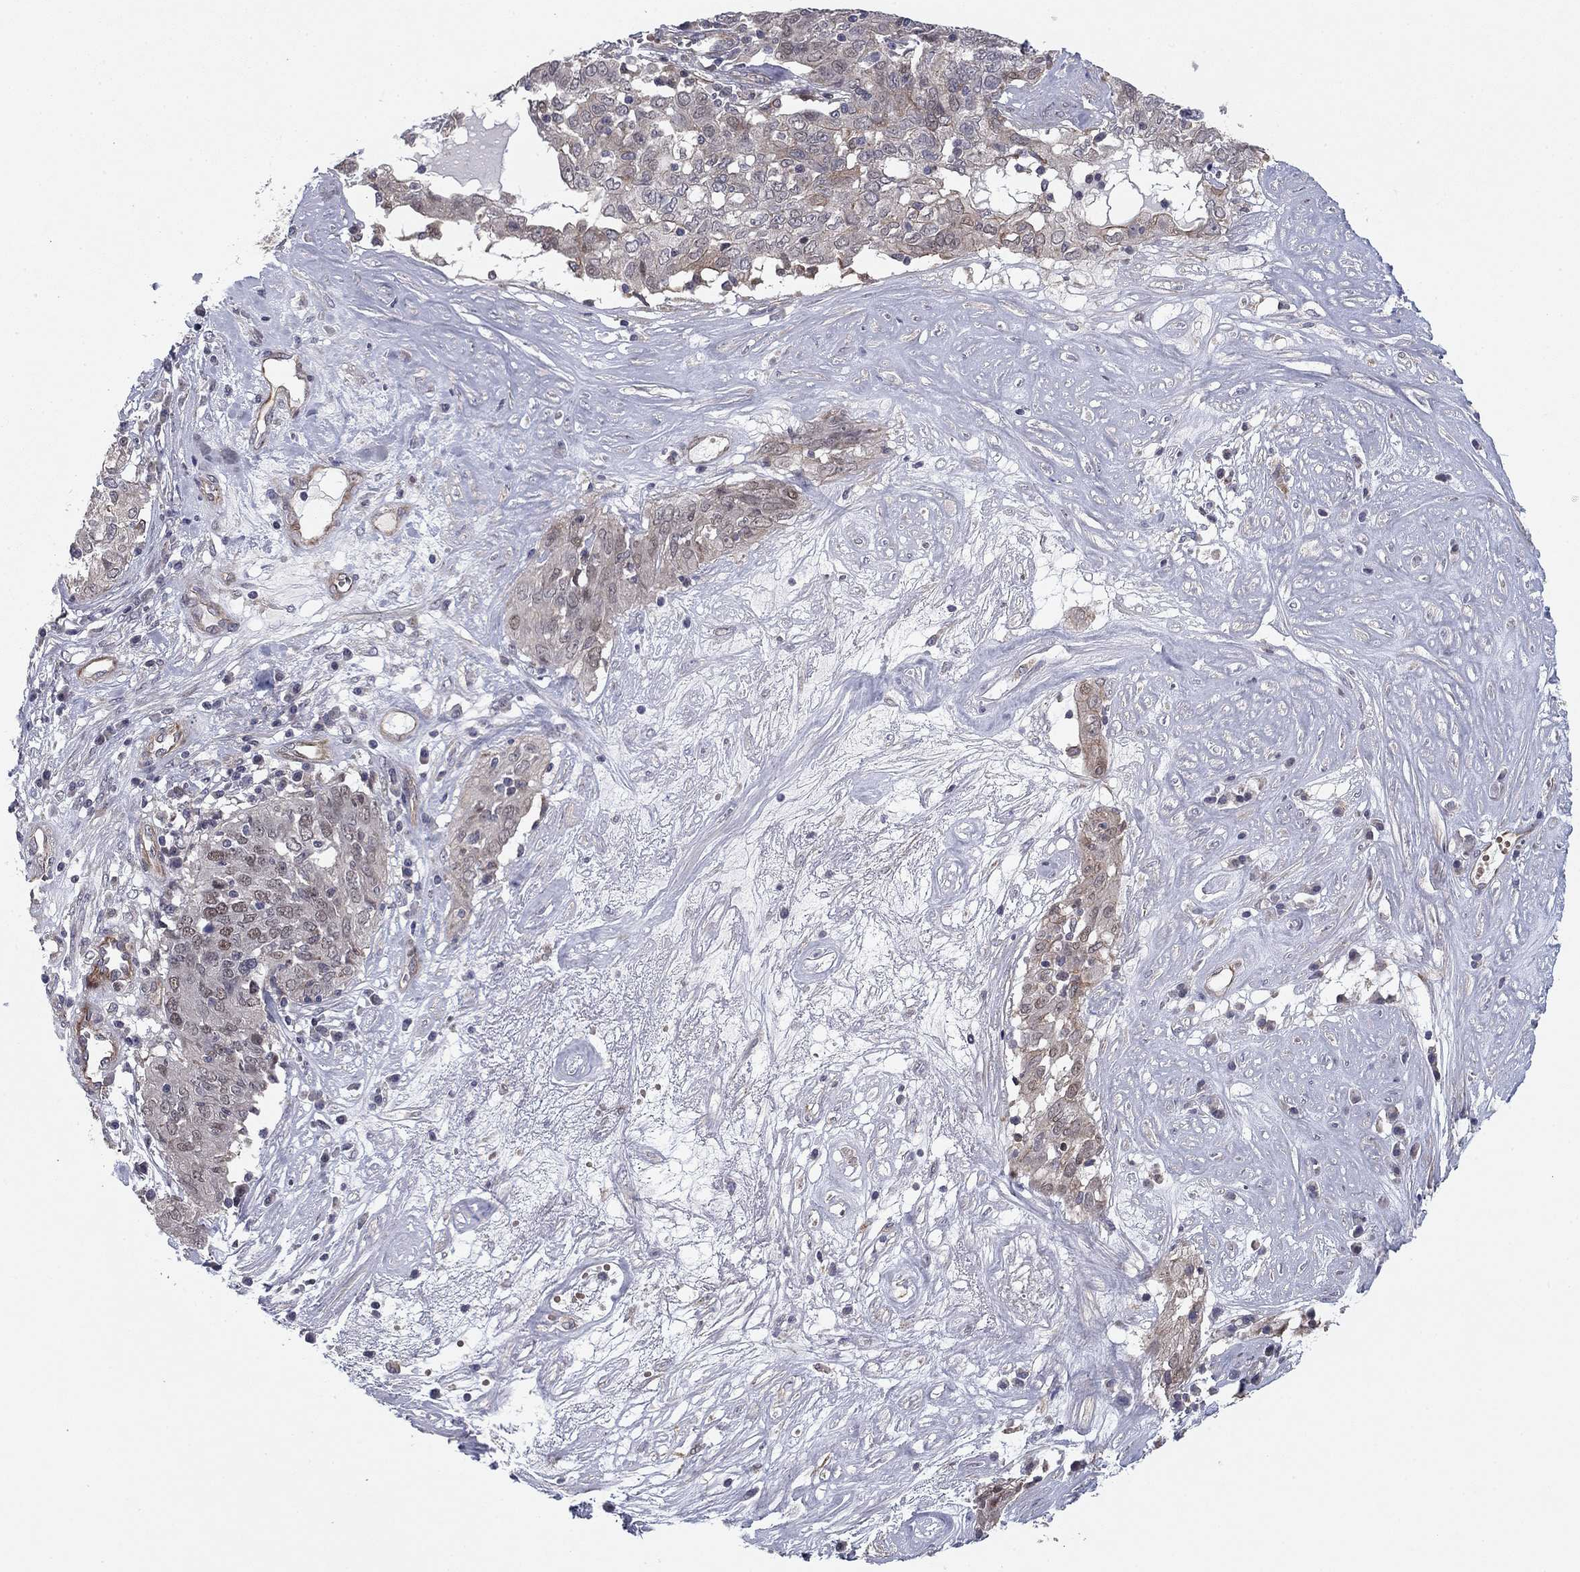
{"staining": {"intensity": "weak", "quantity": "<25%", "location": "cytoplasmic/membranous,nuclear"}, "tissue": "ovarian cancer", "cell_type": "Tumor cells", "image_type": "cancer", "snomed": [{"axis": "morphology", "description": "Carcinoma, endometroid"}, {"axis": "topography", "description": "Ovary"}], "caption": "This is an immunohistochemistry histopathology image of human ovarian endometroid carcinoma. There is no expression in tumor cells.", "gene": "BCL11A", "patient": {"sex": "female", "age": 50}}